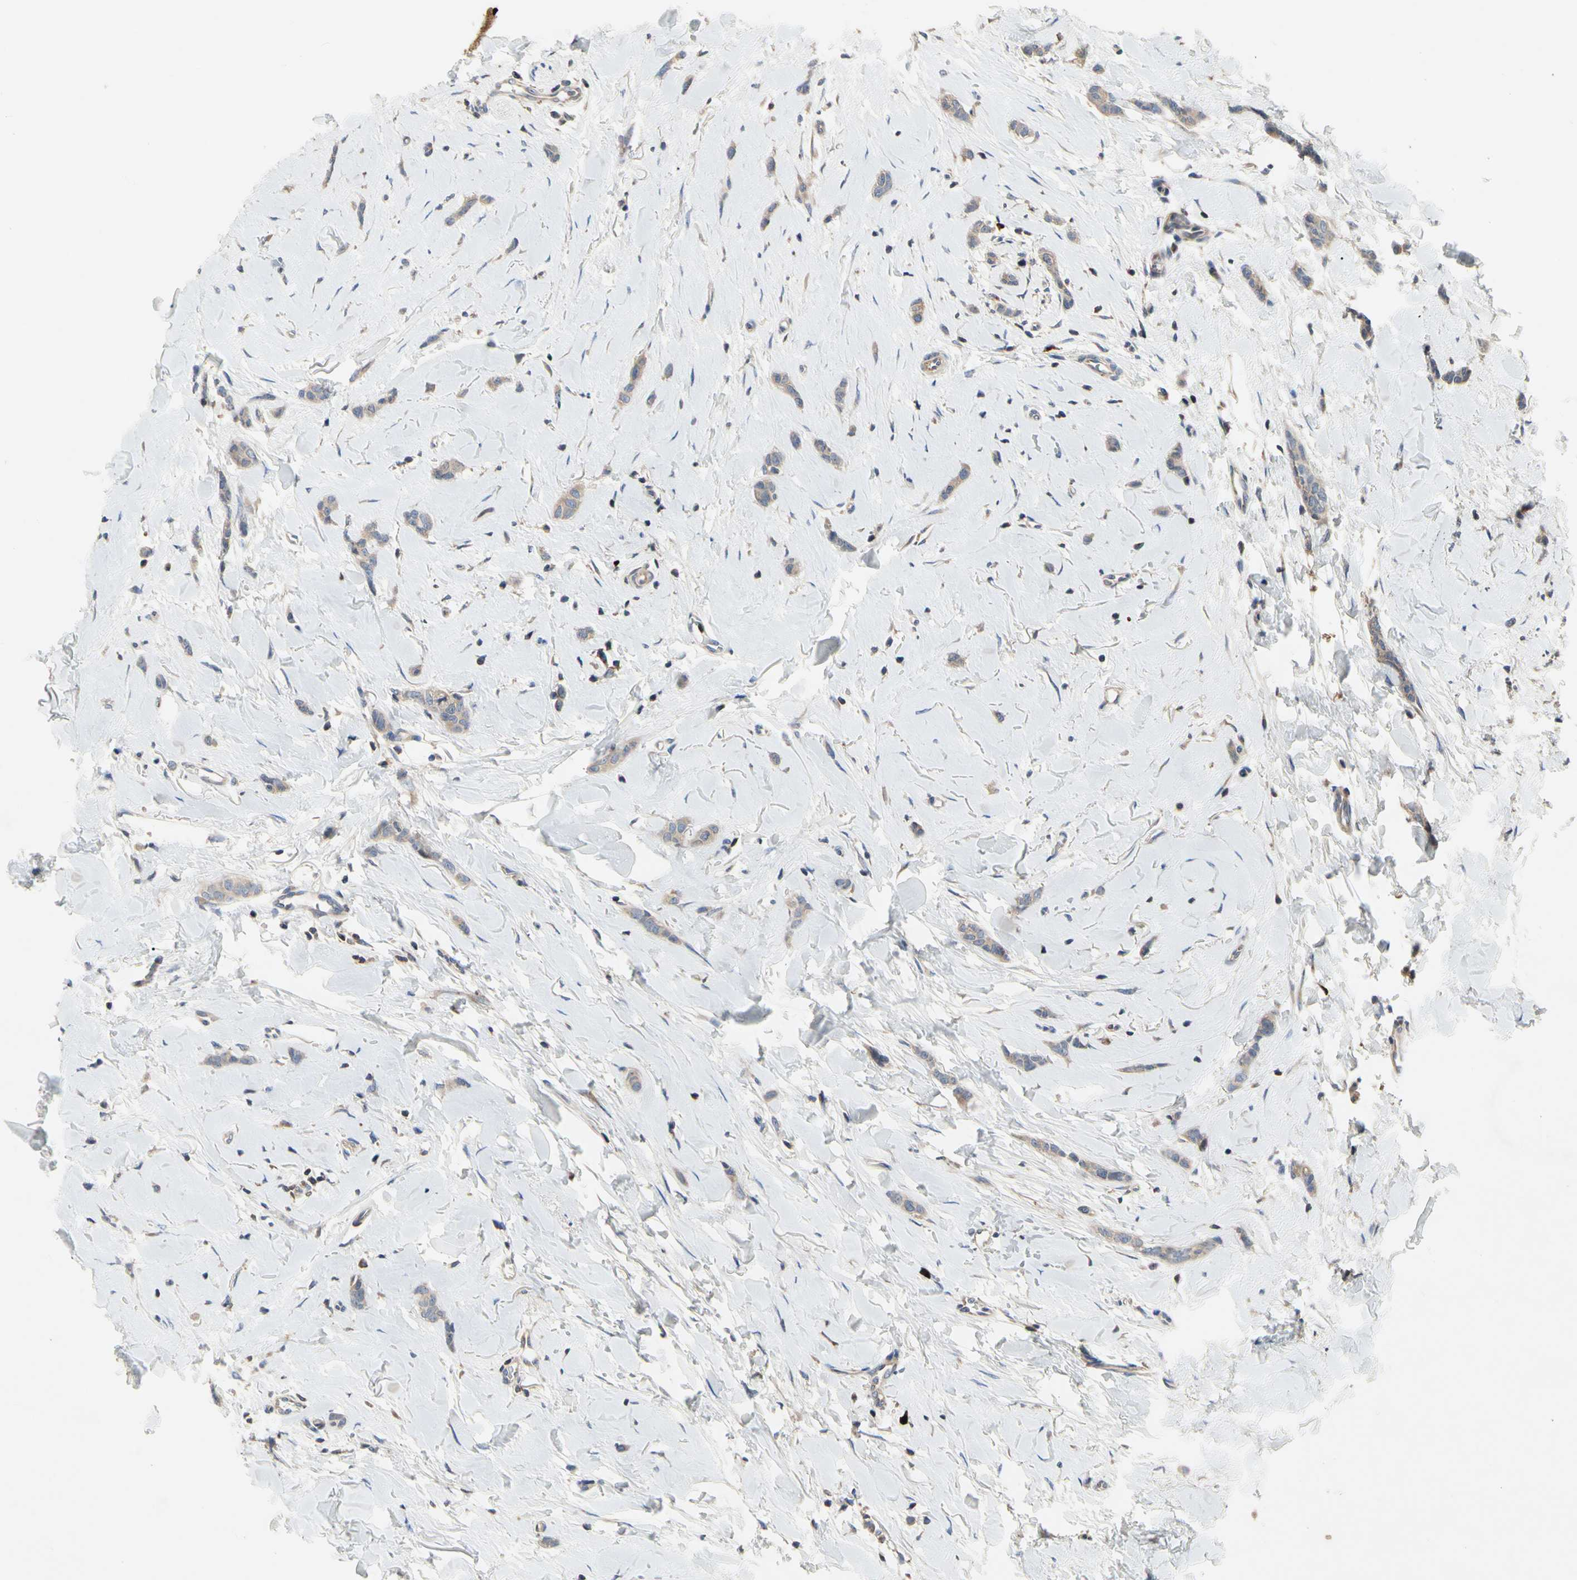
{"staining": {"intensity": "weak", "quantity": "25%-75%", "location": "cytoplasmic/membranous"}, "tissue": "breast cancer", "cell_type": "Tumor cells", "image_type": "cancer", "snomed": [{"axis": "morphology", "description": "Lobular carcinoma"}, {"axis": "topography", "description": "Skin"}, {"axis": "topography", "description": "Breast"}], "caption": "An IHC photomicrograph of neoplastic tissue is shown. Protein staining in brown labels weak cytoplasmic/membranous positivity in breast lobular carcinoma within tumor cells. The staining was performed using DAB (3,3'-diaminobenzidine), with brown indicating positive protein expression. Nuclei are stained blue with hematoxylin.", "gene": "MMEL1", "patient": {"sex": "female", "age": 46}}